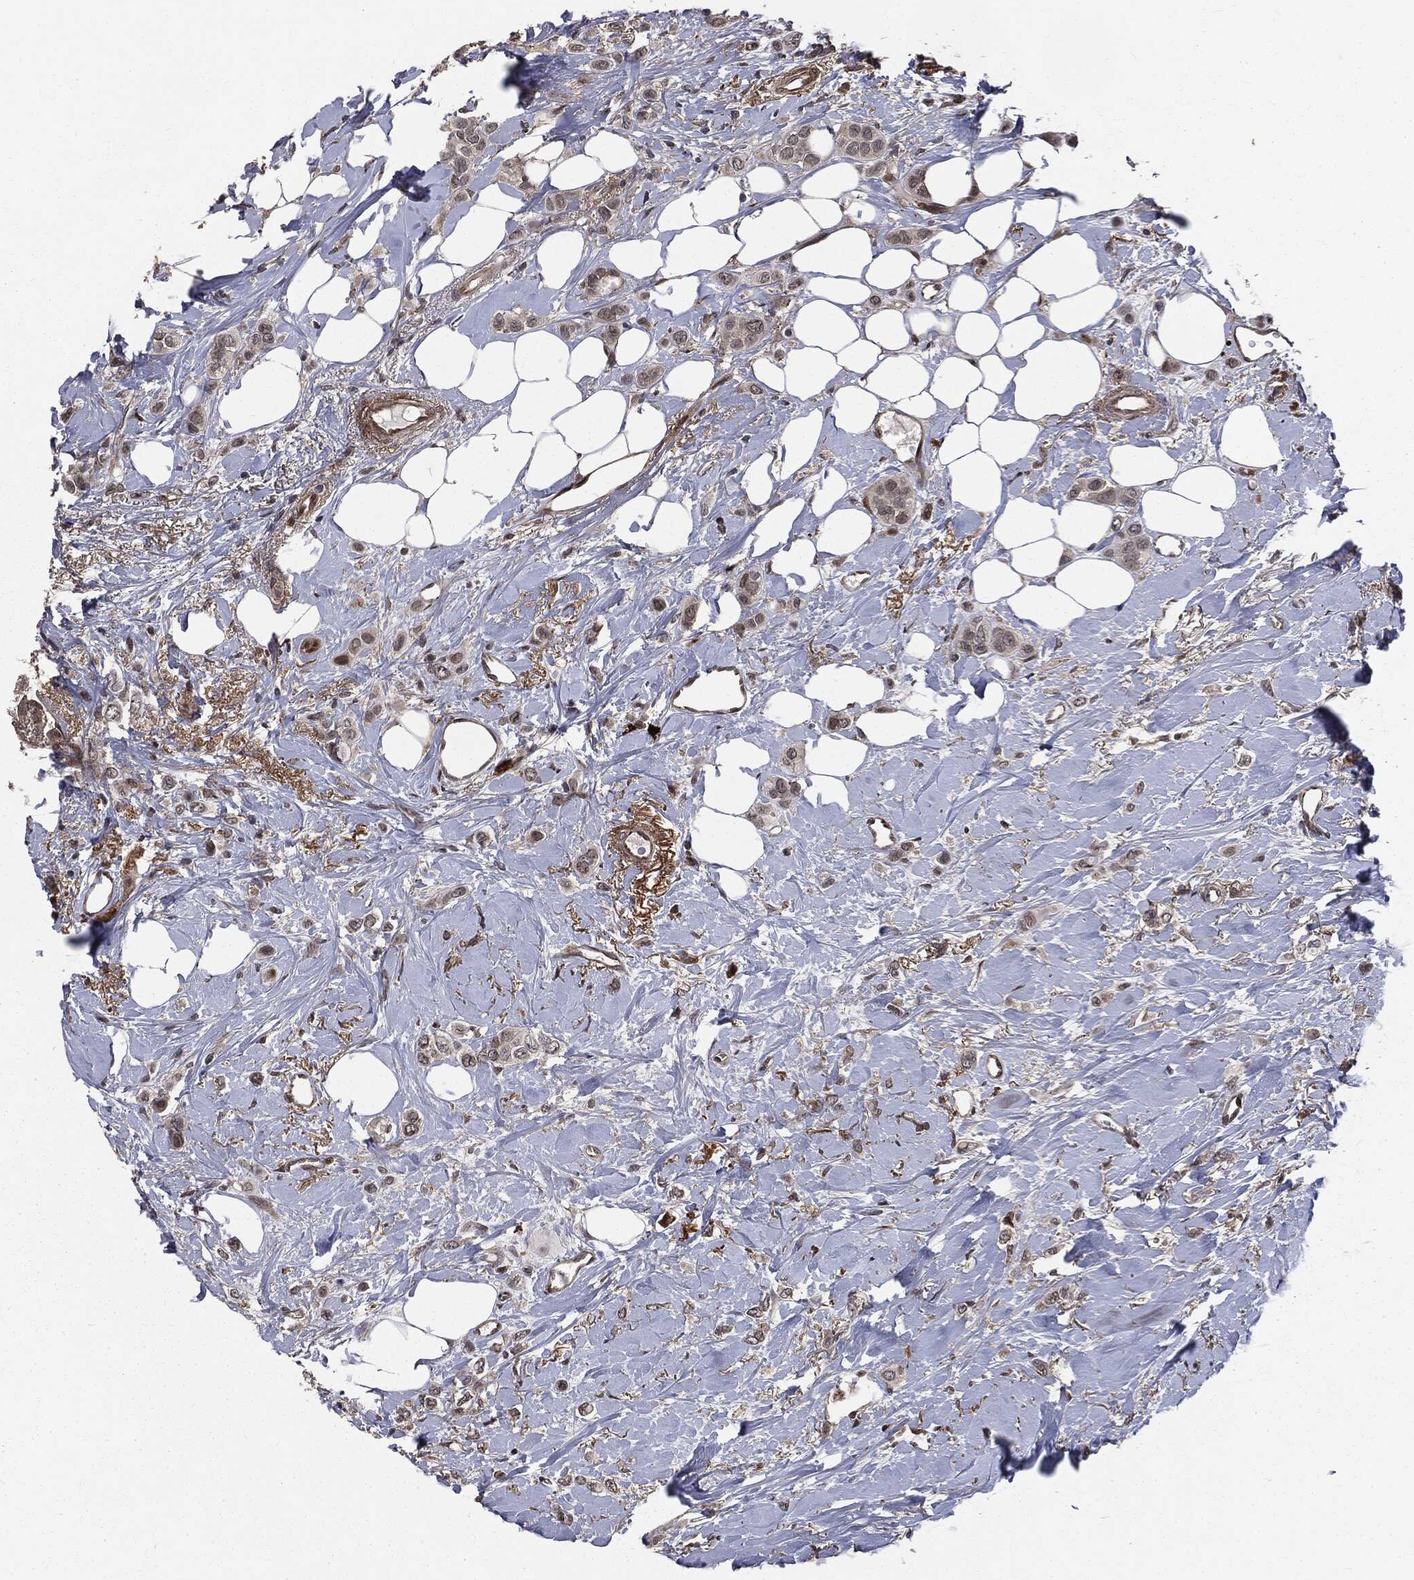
{"staining": {"intensity": "negative", "quantity": "none", "location": "none"}, "tissue": "breast cancer", "cell_type": "Tumor cells", "image_type": "cancer", "snomed": [{"axis": "morphology", "description": "Lobular carcinoma"}, {"axis": "topography", "description": "Breast"}], "caption": "There is no significant staining in tumor cells of breast cancer (lobular carcinoma).", "gene": "SMAD4", "patient": {"sex": "female", "age": 66}}